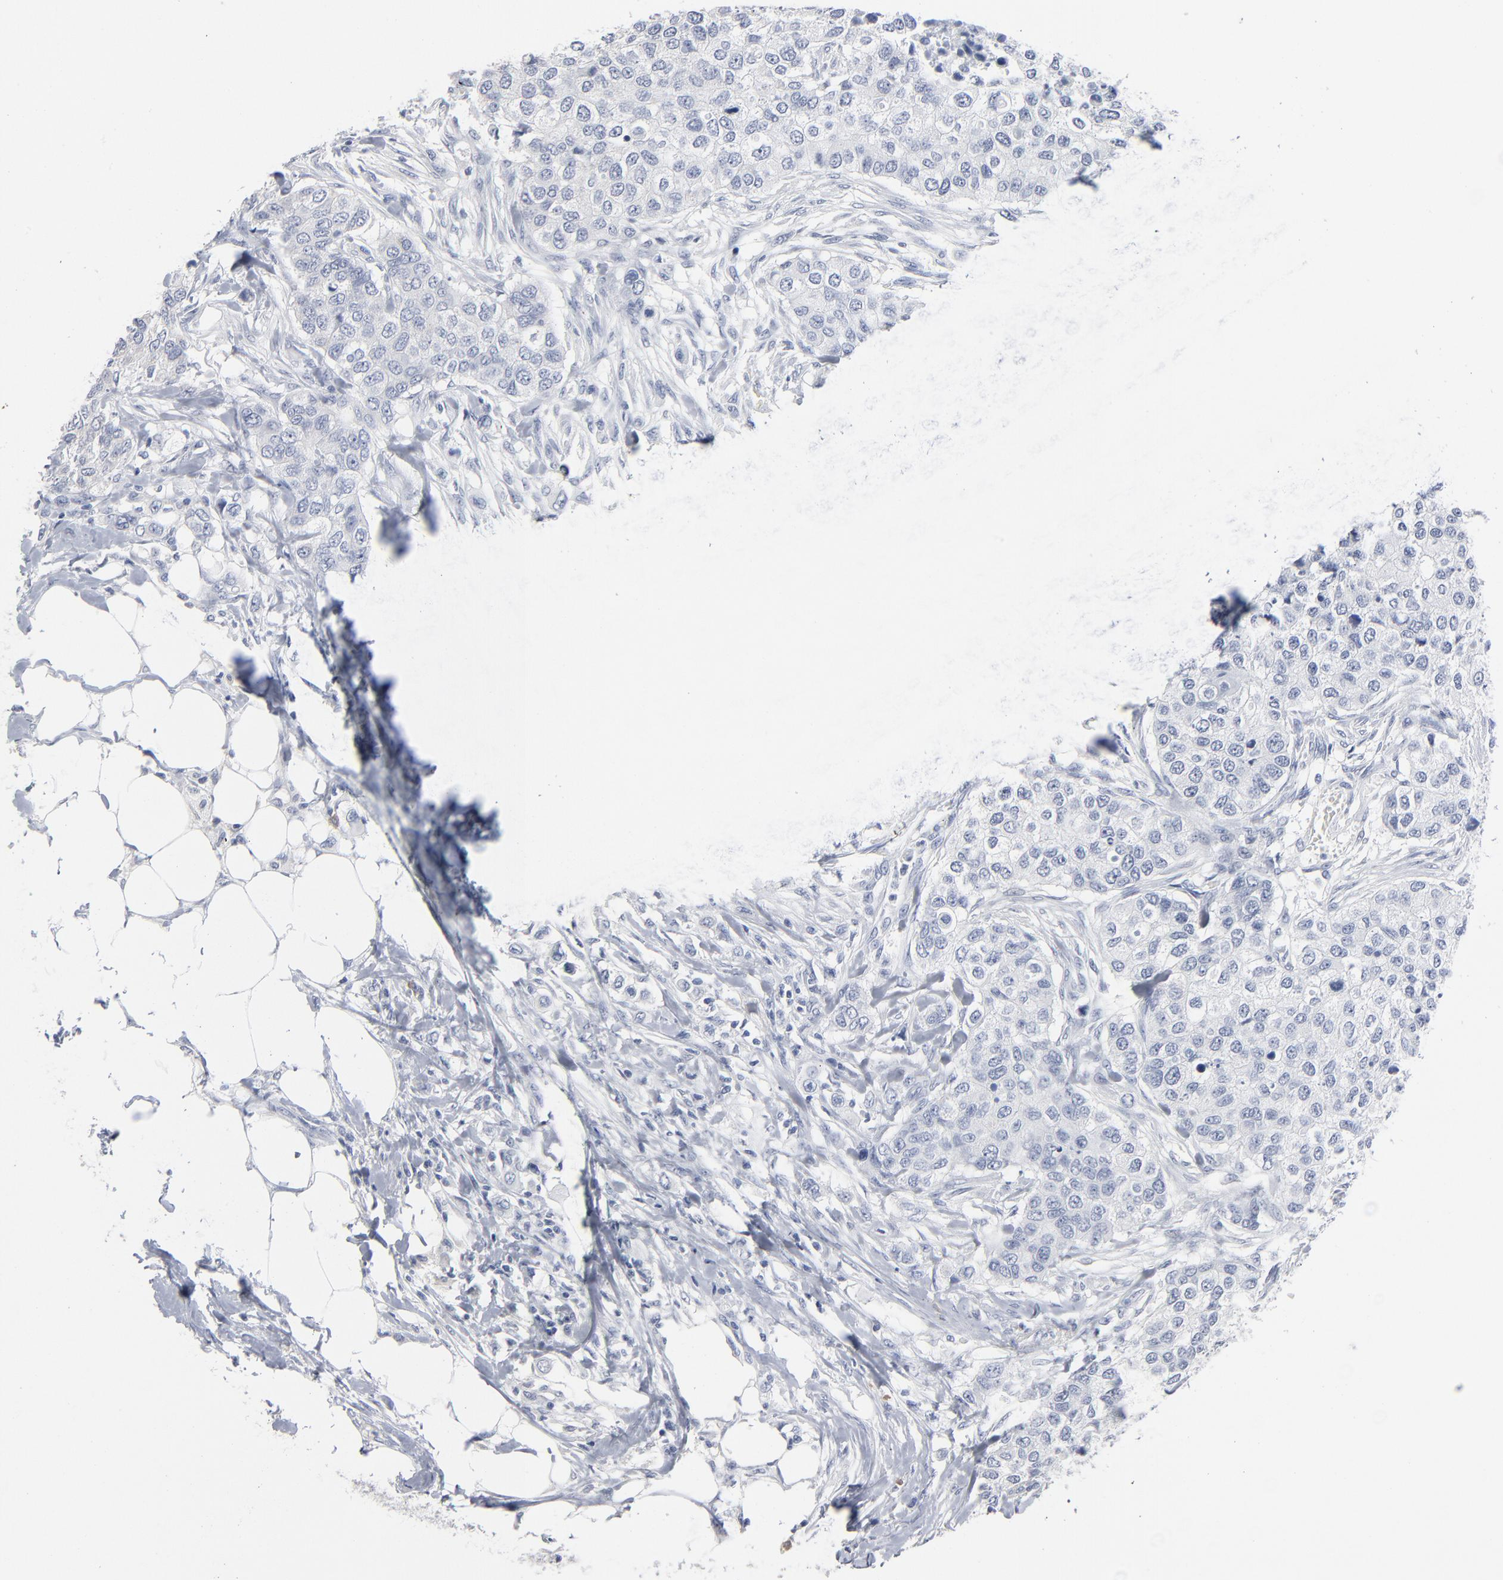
{"staining": {"intensity": "negative", "quantity": "none", "location": "none"}, "tissue": "breast cancer", "cell_type": "Tumor cells", "image_type": "cancer", "snomed": [{"axis": "morphology", "description": "Normal tissue, NOS"}, {"axis": "morphology", "description": "Duct carcinoma"}, {"axis": "topography", "description": "Breast"}], "caption": "The micrograph shows no significant expression in tumor cells of breast cancer. (DAB immunohistochemistry, high magnification).", "gene": "PAGE1", "patient": {"sex": "female", "age": 49}}